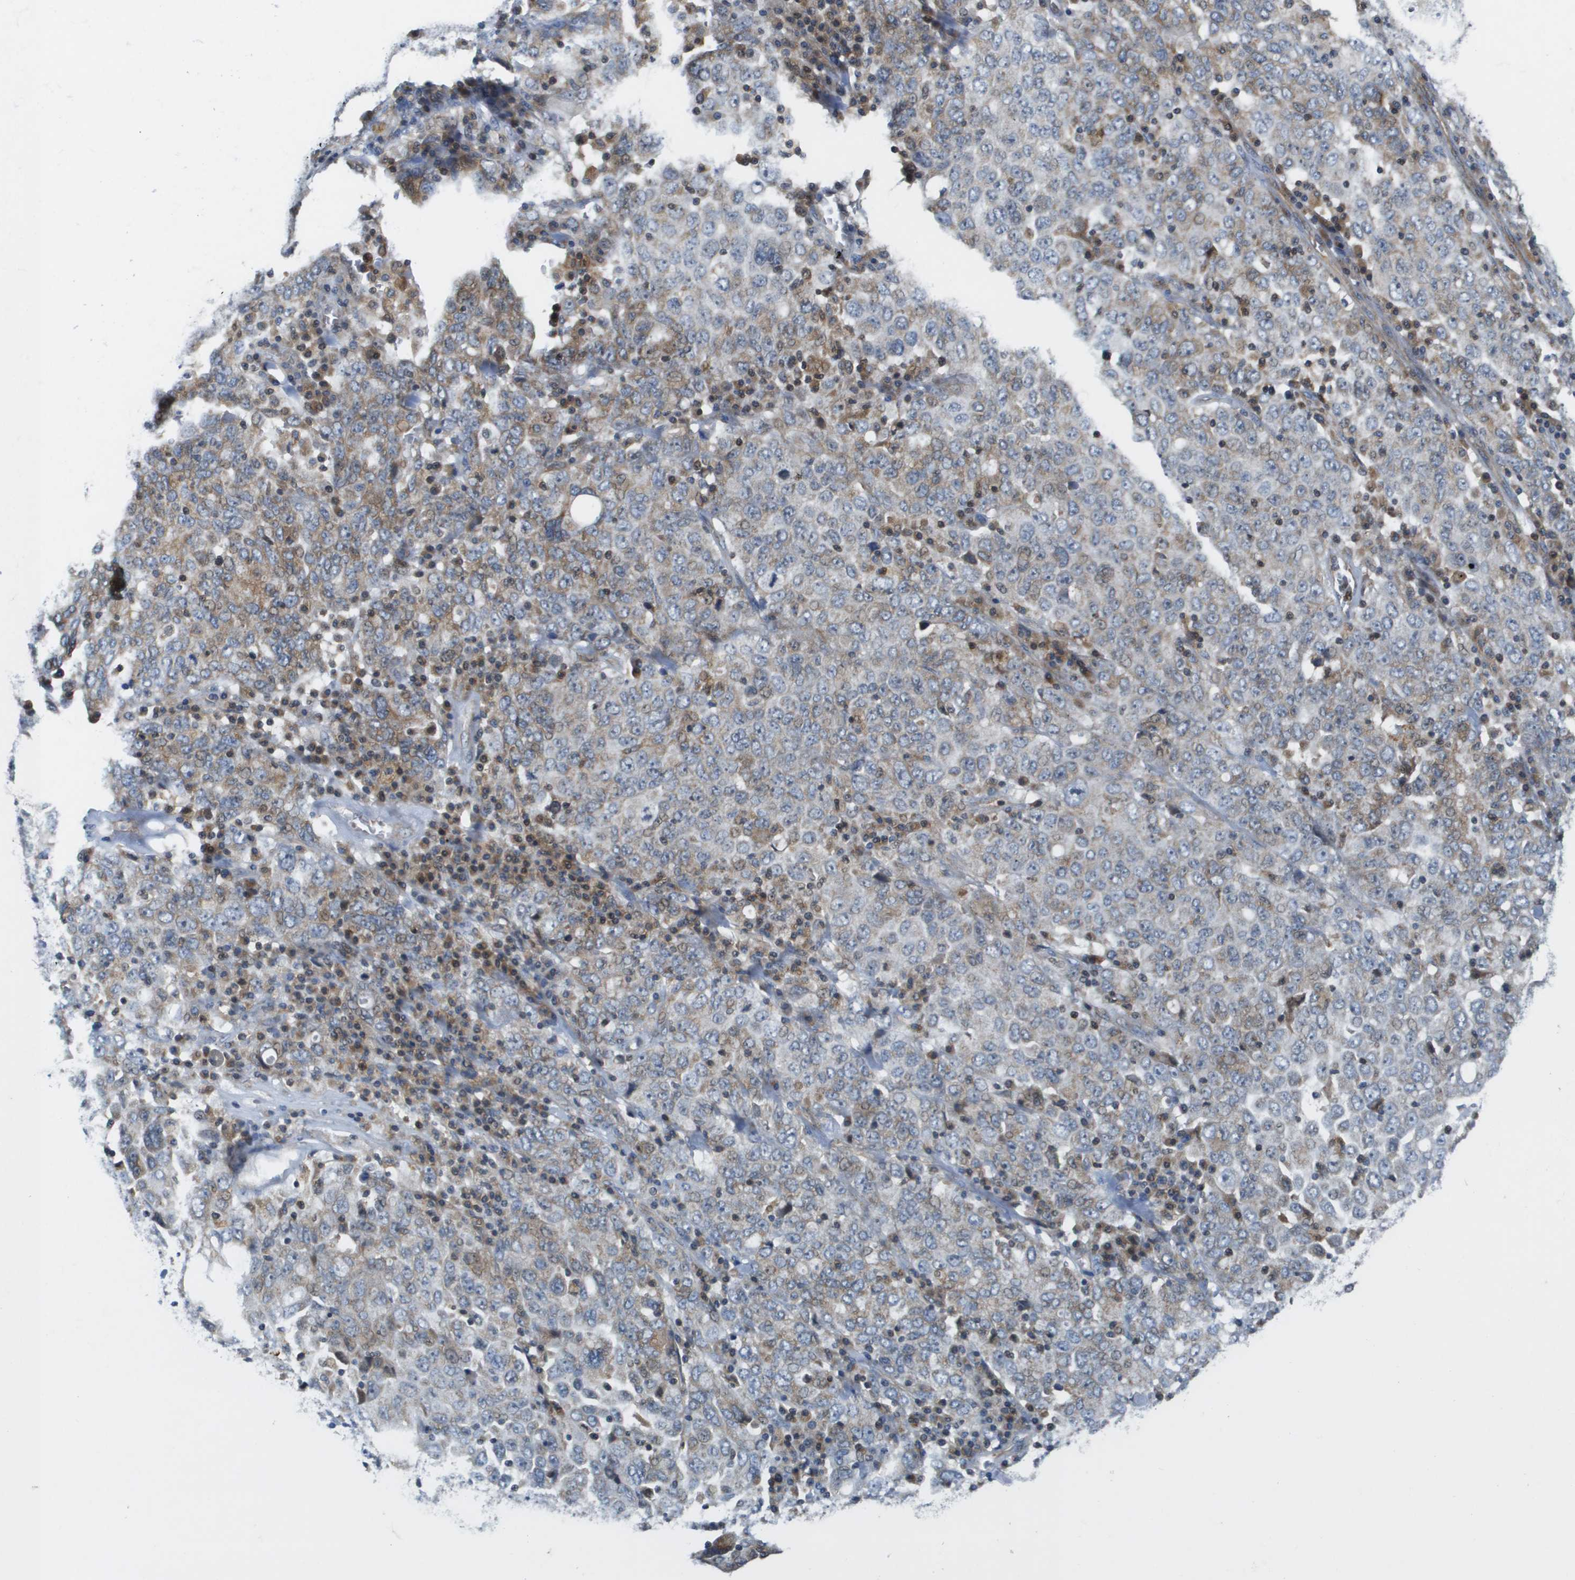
{"staining": {"intensity": "moderate", "quantity": "<25%", "location": "cytoplasmic/membranous"}, "tissue": "ovarian cancer", "cell_type": "Tumor cells", "image_type": "cancer", "snomed": [{"axis": "morphology", "description": "Carcinoma, endometroid"}, {"axis": "topography", "description": "Ovary"}], "caption": "Protein expression analysis of ovarian endometroid carcinoma displays moderate cytoplasmic/membranous positivity in approximately <25% of tumor cells.", "gene": "SCN4B", "patient": {"sex": "female", "age": 62}}